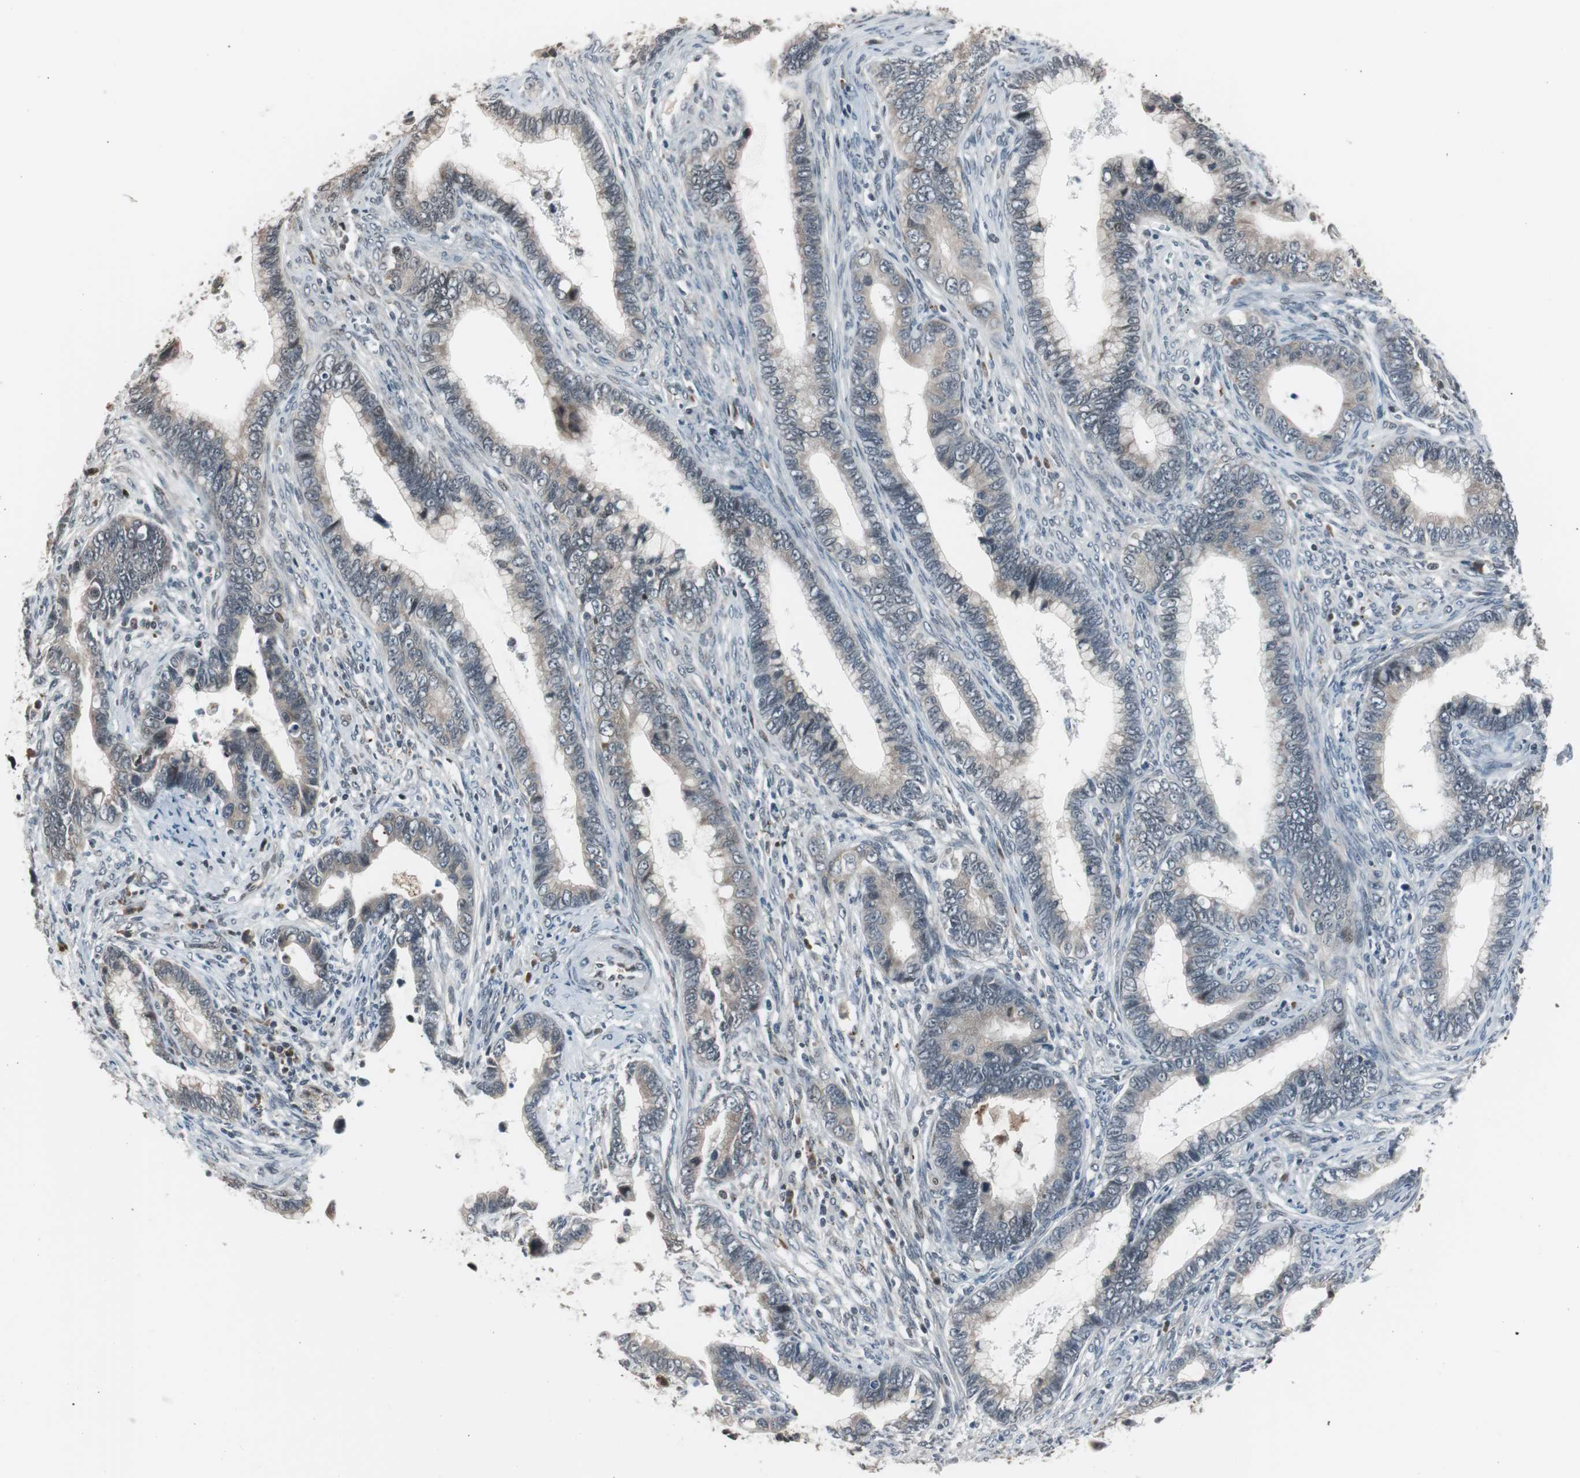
{"staining": {"intensity": "weak", "quantity": "25%-75%", "location": "cytoplasmic/membranous"}, "tissue": "cervical cancer", "cell_type": "Tumor cells", "image_type": "cancer", "snomed": [{"axis": "morphology", "description": "Adenocarcinoma, NOS"}, {"axis": "topography", "description": "Cervix"}], "caption": "This histopathology image demonstrates cervical cancer stained with IHC to label a protein in brown. The cytoplasmic/membranous of tumor cells show weak positivity for the protein. Nuclei are counter-stained blue.", "gene": "BOLA1", "patient": {"sex": "female", "age": 44}}